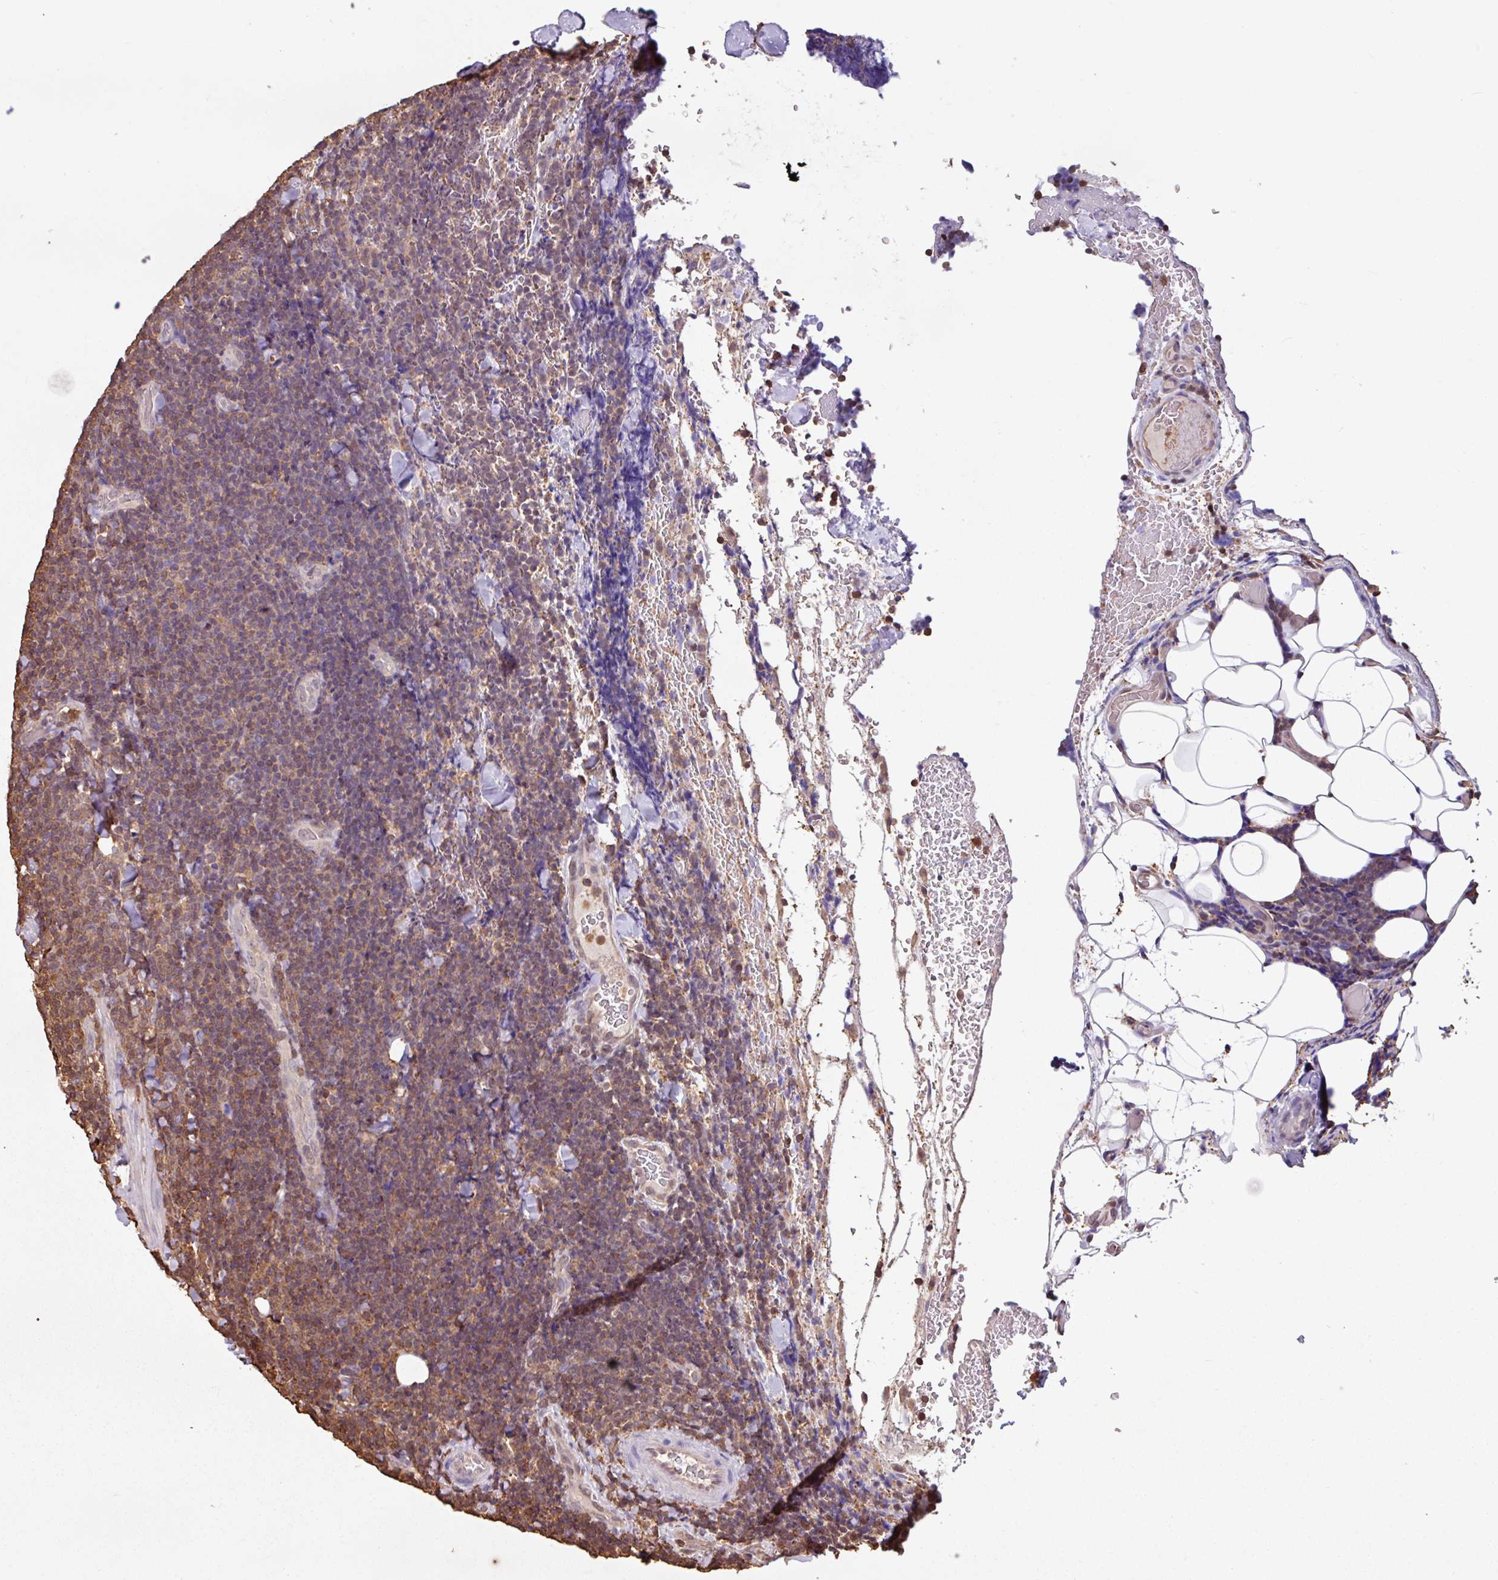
{"staining": {"intensity": "weak", "quantity": "25%-75%", "location": "cytoplasmic/membranous,nuclear"}, "tissue": "lymphoma", "cell_type": "Tumor cells", "image_type": "cancer", "snomed": [{"axis": "morphology", "description": "Malignant lymphoma, non-Hodgkin's type, Low grade"}, {"axis": "topography", "description": "Lymph node"}], "caption": "Protein staining of malignant lymphoma, non-Hodgkin's type (low-grade) tissue displays weak cytoplasmic/membranous and nuclear expression in approximately 25%-75% of tumor cells.", "gene": "ARHGDIB", "patient": {"sex": "male", "age": 66}}